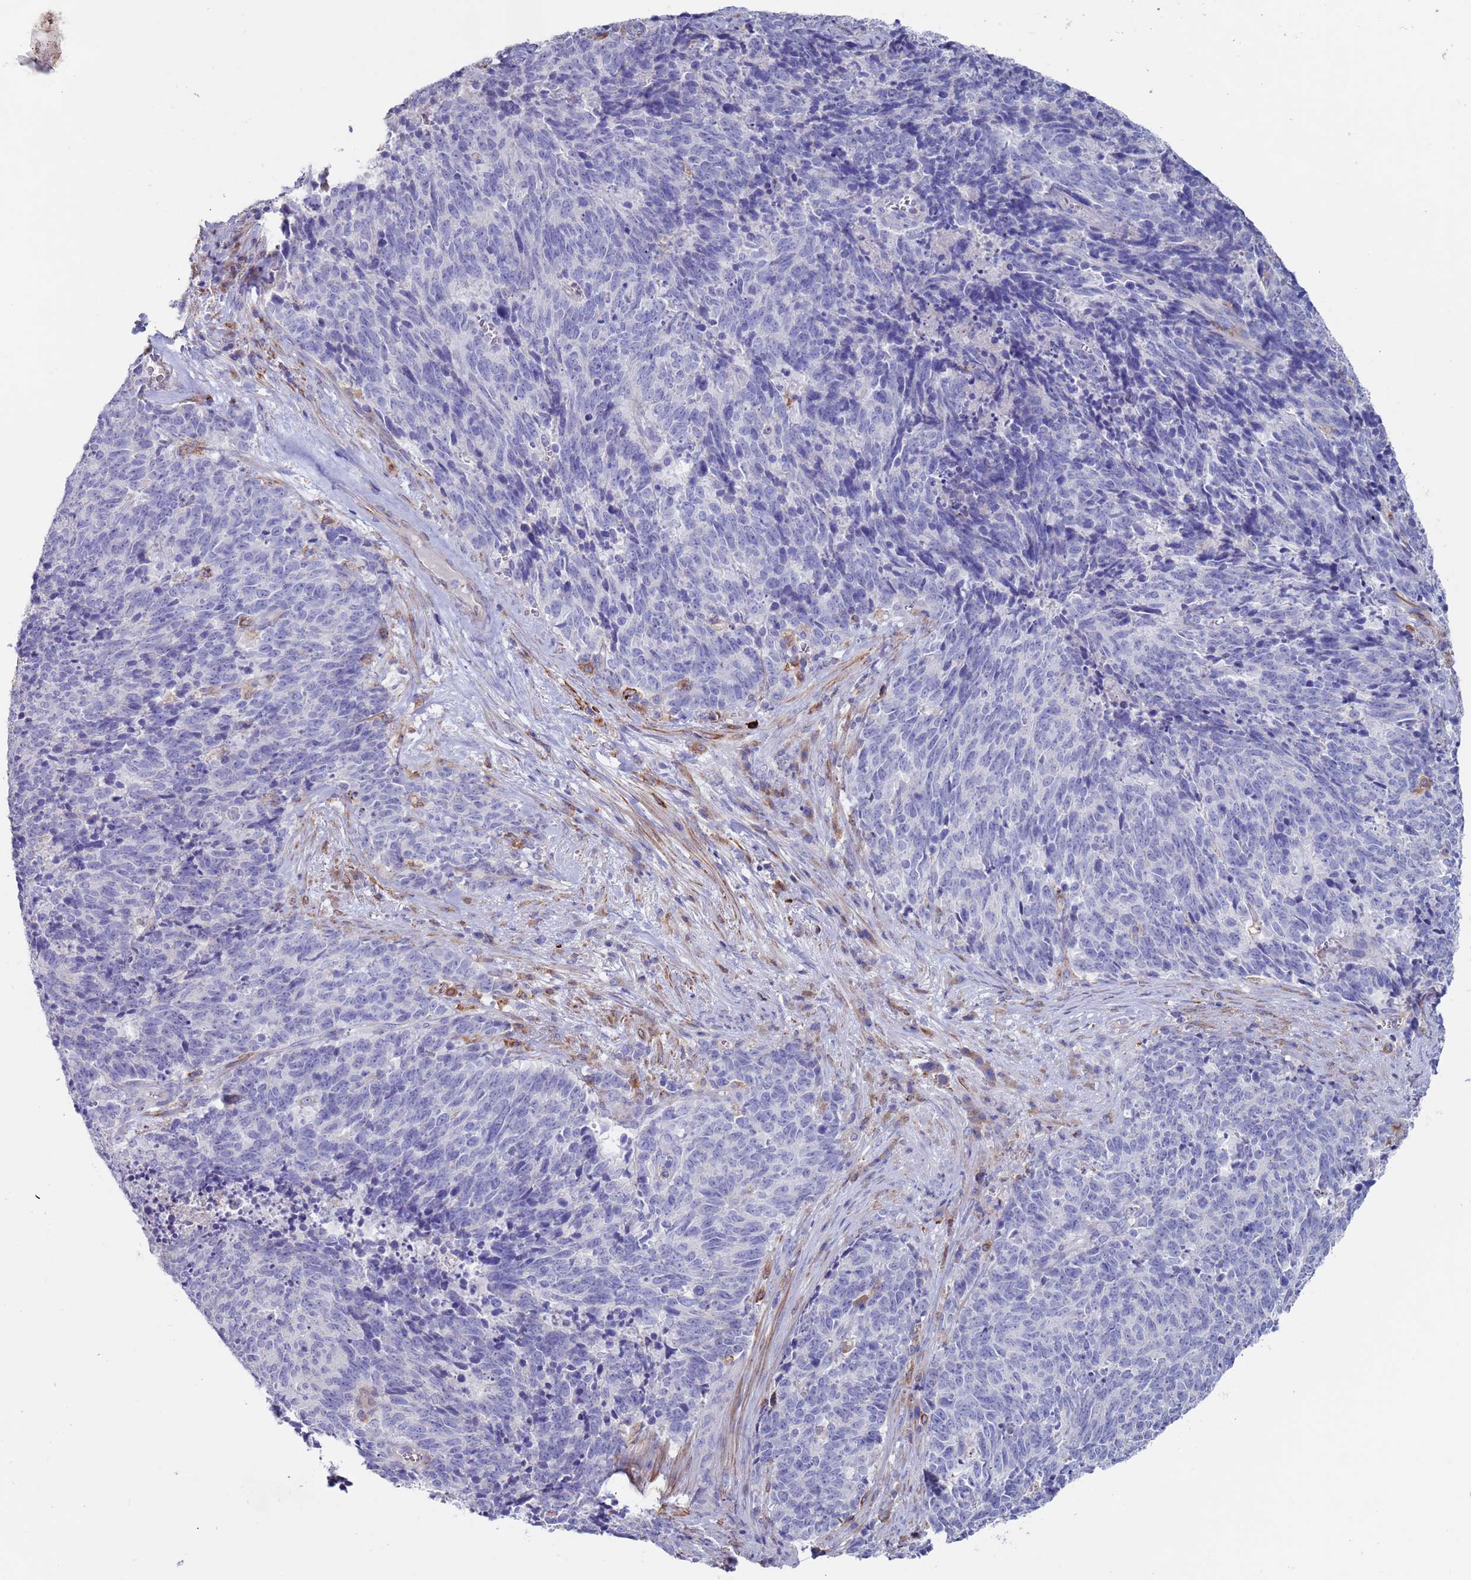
{"staining": {"intensity": "negative", "quantity": "none", "location": "none"}, "tissue": "cervical cancer", "cell_type": "Tumor cells", "image_type": "cancer", "snomed": [{"axis": "morphology", "description": "Squamous cell carcinoma, NOS"}, {"axis": "topography", "description": "Cervix"}], "caption": "This is a micrograph of immunohistochemistry (IHC) staining of squamous cell carcinoma (cervical), which shows no staining in tumor cells.", "gene": "GREB1L", "patient": {"sex": "female", "age": 29}}